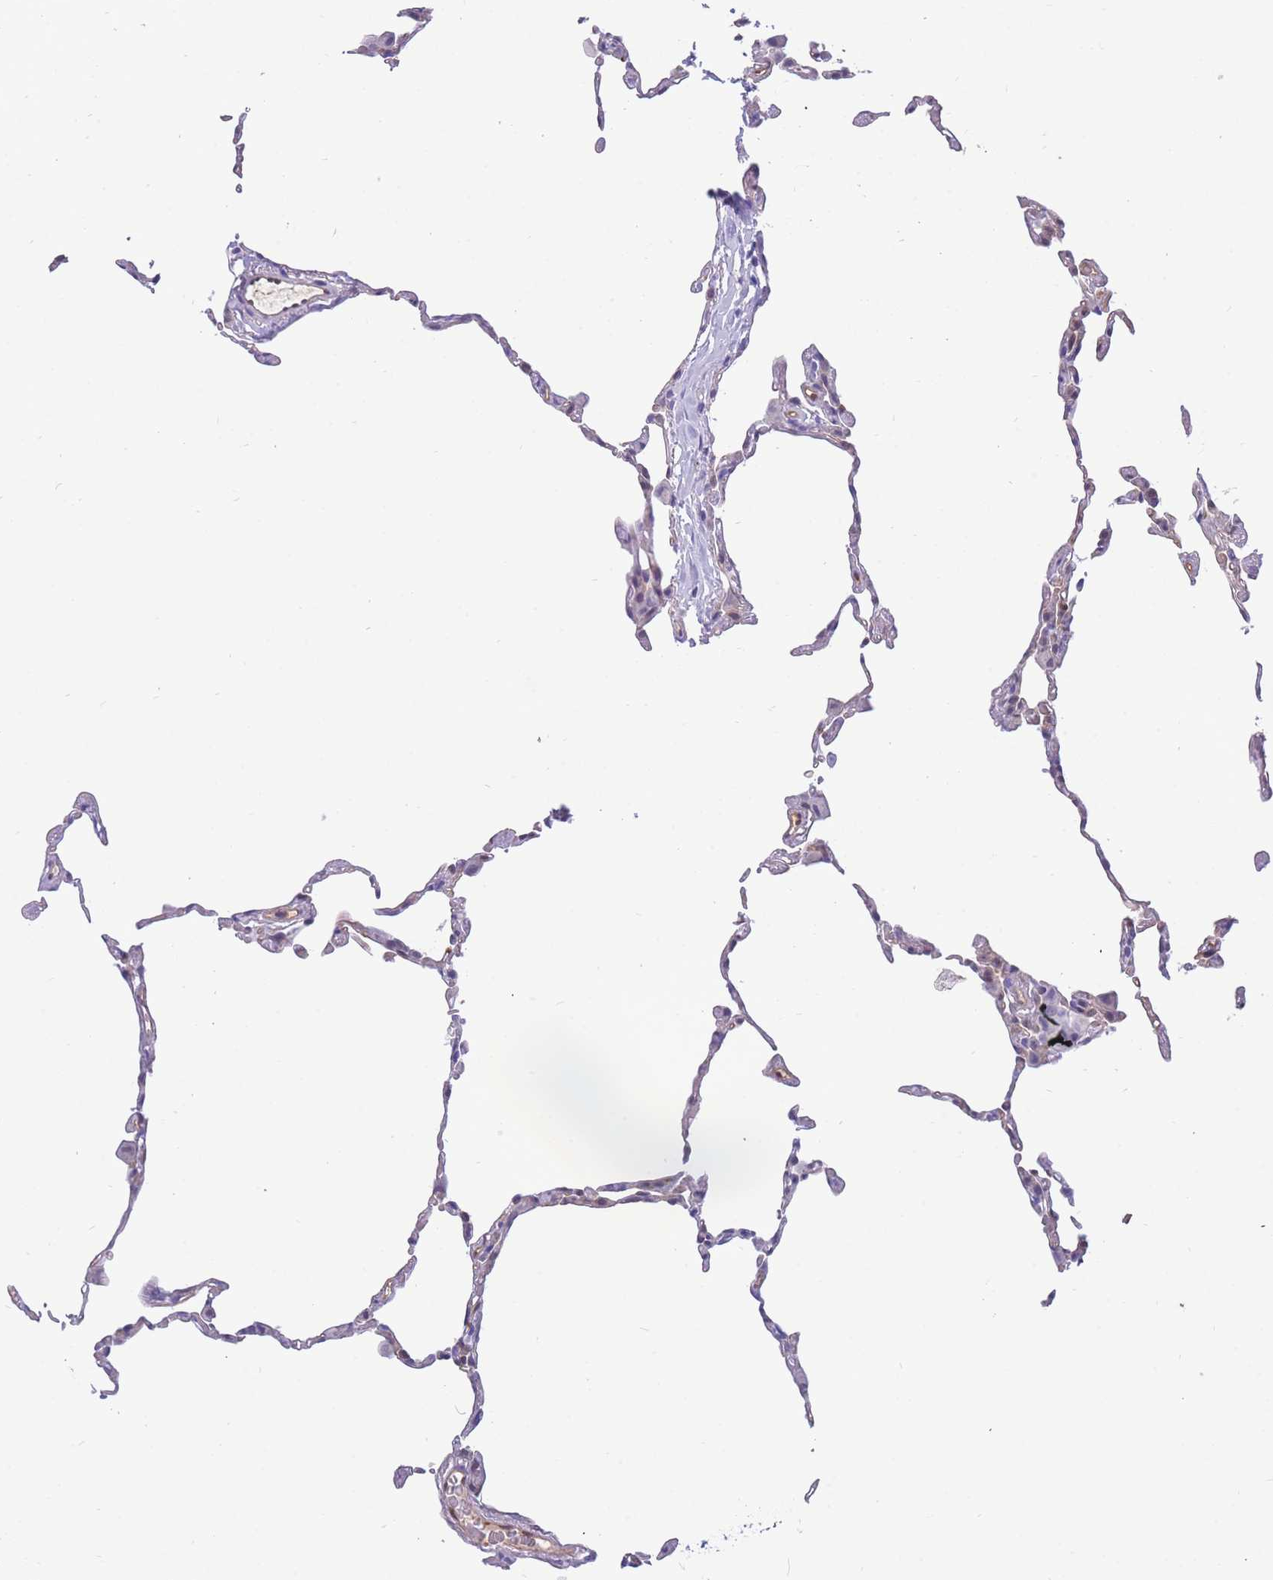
{"staining": {"intensity": "negative", "quantity": "none", "location": "none"}, "tissue": "lung", "cell_type": "Alveolar cells", "image_type": "normal", "snomed": [{"axis": "morphology", "description": "Normal tissue, NOS"}, {"axis": "topography", "description": "Lung"}], "caption": "IHC image of benign human lung stained for a protein (brown), which reveals no staining in alveolar cells.", "gene": "SULT1A1", "patient": {"sex": "female", "age": 57}}